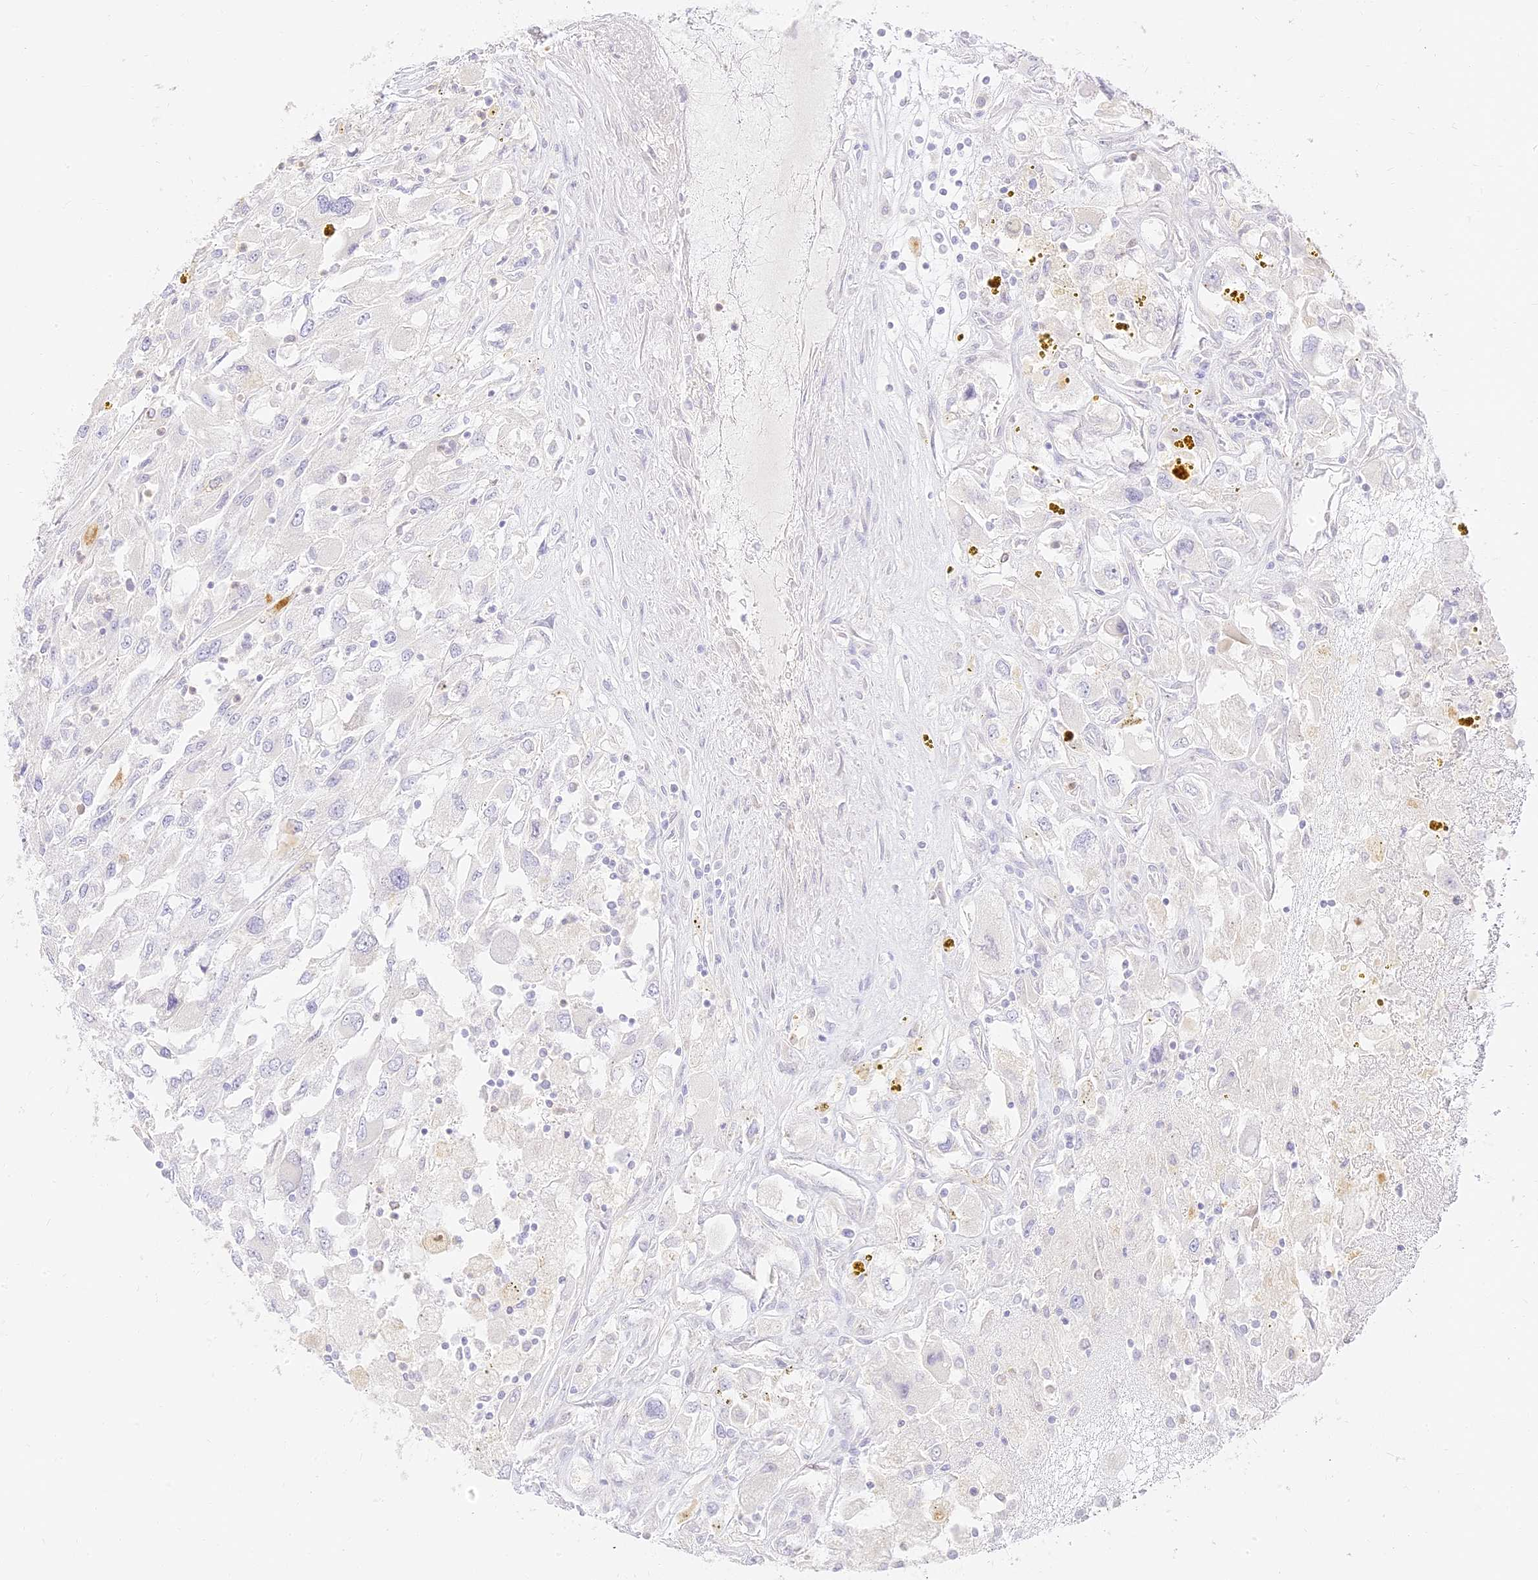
{"staining": {"intensity": "negative", "quantity": "none", "location": "none"}, "tissue": "renal cancer", "cell_type": "Tumor cells", "image_type": "cancer", "snomed": [{"axis": "morphology", "description": "Adenocarcinoma, NOS"}, {"axis": "topography", "description": "Kidney"}], "caption": "Renal adenocarcinoma stained for a protein using immunohistochemistry (IHC) demonstrates no expression tumor cells.", "gene": "SEC13", "patient": {"sex": "female", "age": 52}}